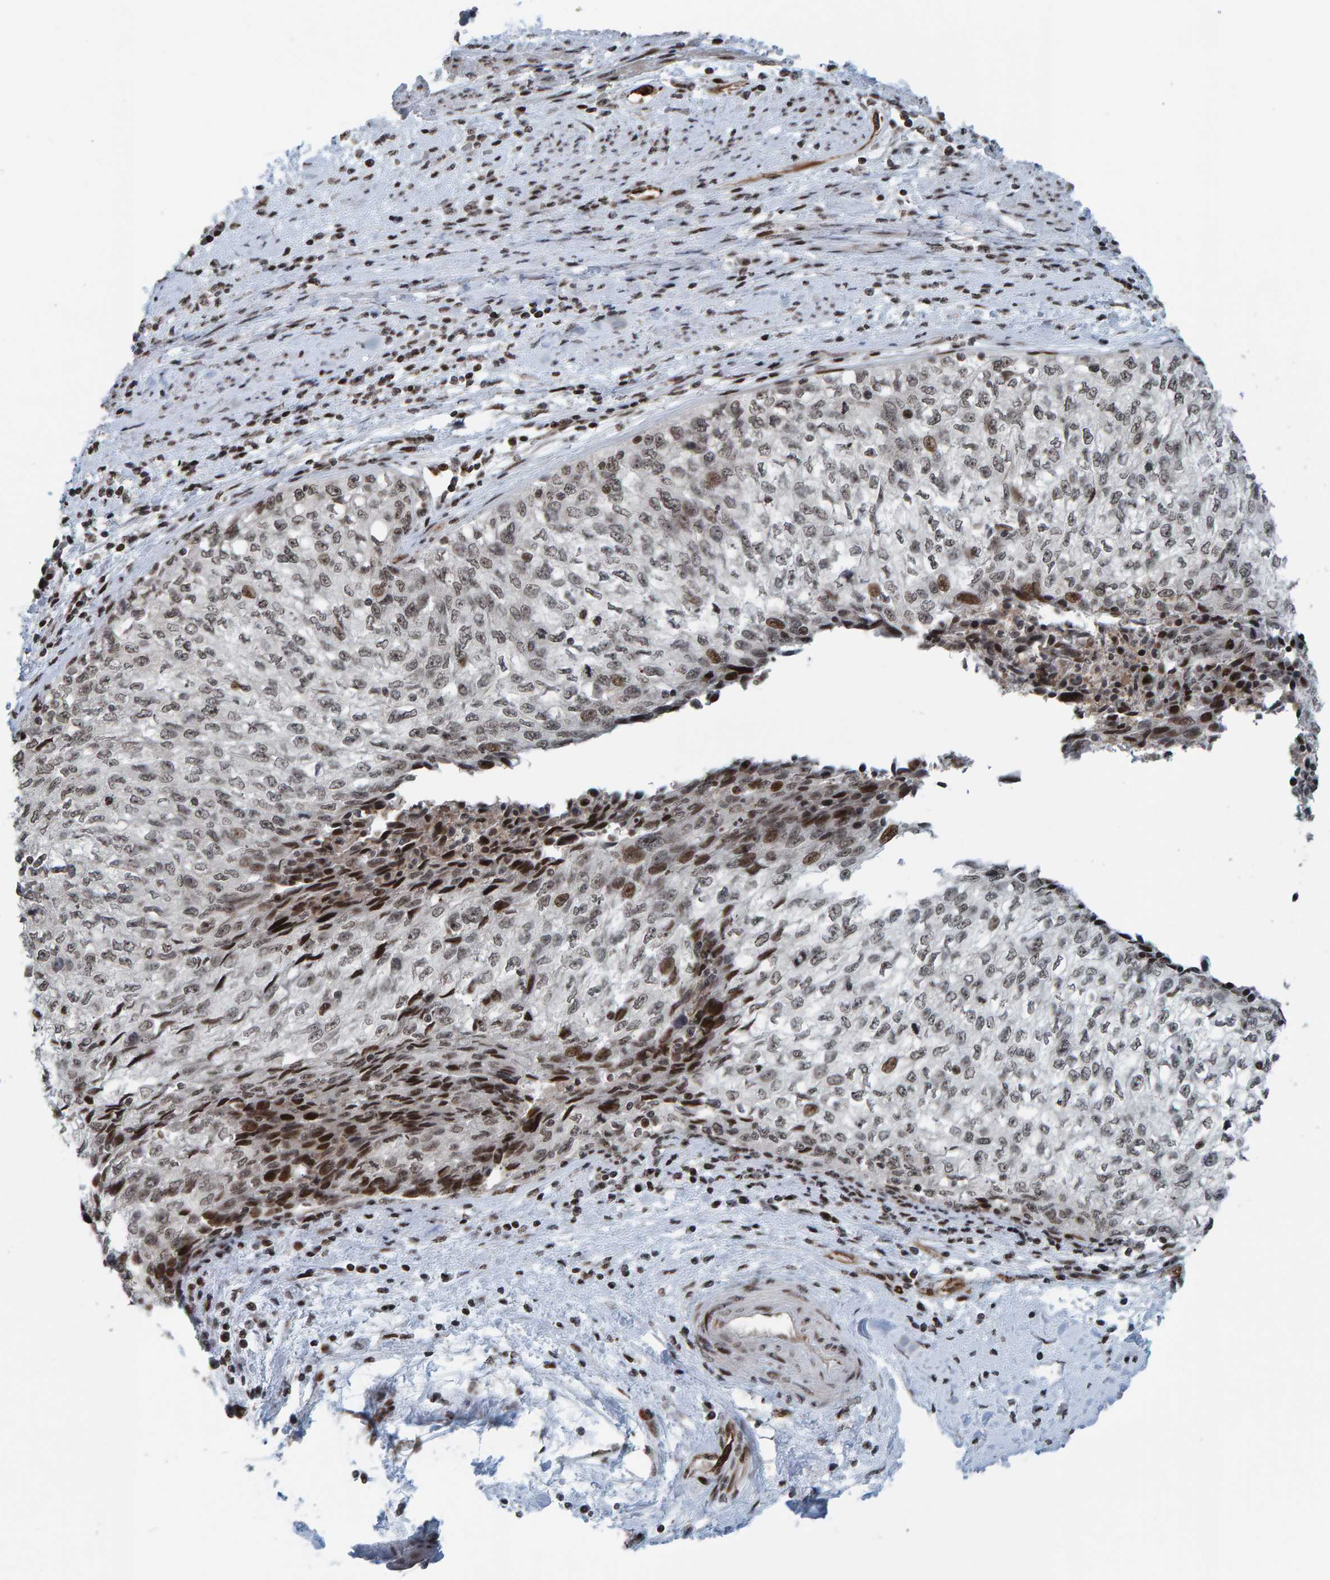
{"staining": {"intensity": "moderate", "quantity": "<25%", "location": "nuclear"}, "tissue": "cervical cancer", "cell_type": "Tumor cells", "image_type": "cancer", "snomed": [{"axis": "morphology", "description": "Squamous cell carcinoma, NOS"}, {"axis": "topography", "description": "Cervix"}], "caption": "High-magnification brightfield microscopy of cervical cancer stained with DAB (brown) and counterstained with hematoxylin (blue). tumor cells exhibit moderate nuclear staining is seen in about<25% of cells. (DAB IHC with brightfield microscopy, high magnification).", "gene": "ZNF366", "patient": {"sex": "female", "age": 57}}